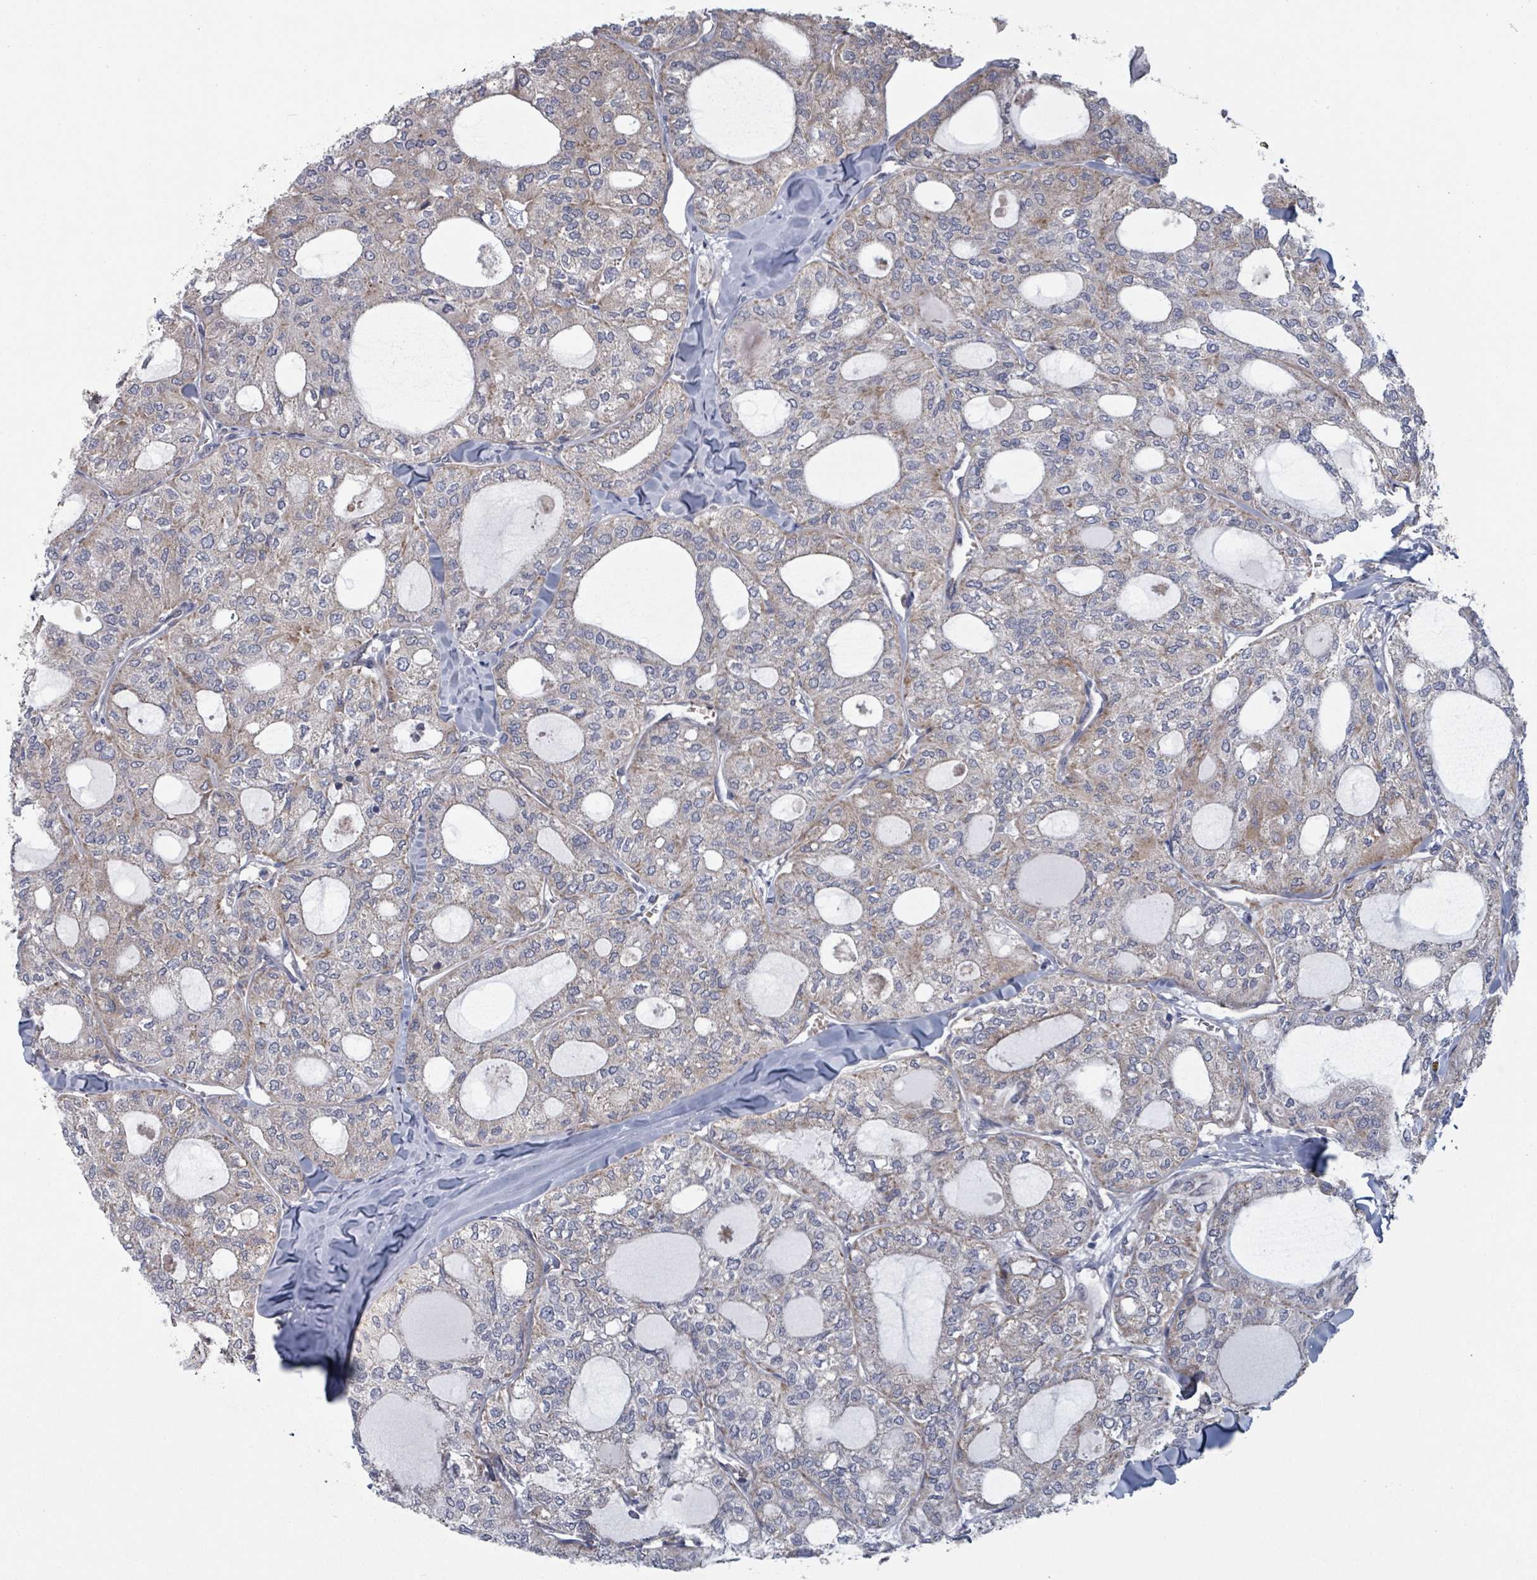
{"staining": {"intensity": "weak", "quantity": "<25%", "location": "cytoplasmic/membranous"}, "tissue": "thyroid cancer", "cell_type": "Tumor cells", "image_type": "cancer", "snomed": [{"axis": "morphology", "description": "Follicular adenoma carcinoma, NOS"}, {"axis": "topography", "description": "Thyroid gland"}], "caption": "High power microscopy photomicrograph of an immunohistochemistry micrograph of follicular adenoma carcinoma (thyroid), revealing no significant staining in tumor cells.", "gene": "FKBP1A", "patient": {"sex": "male", "age": 75}}